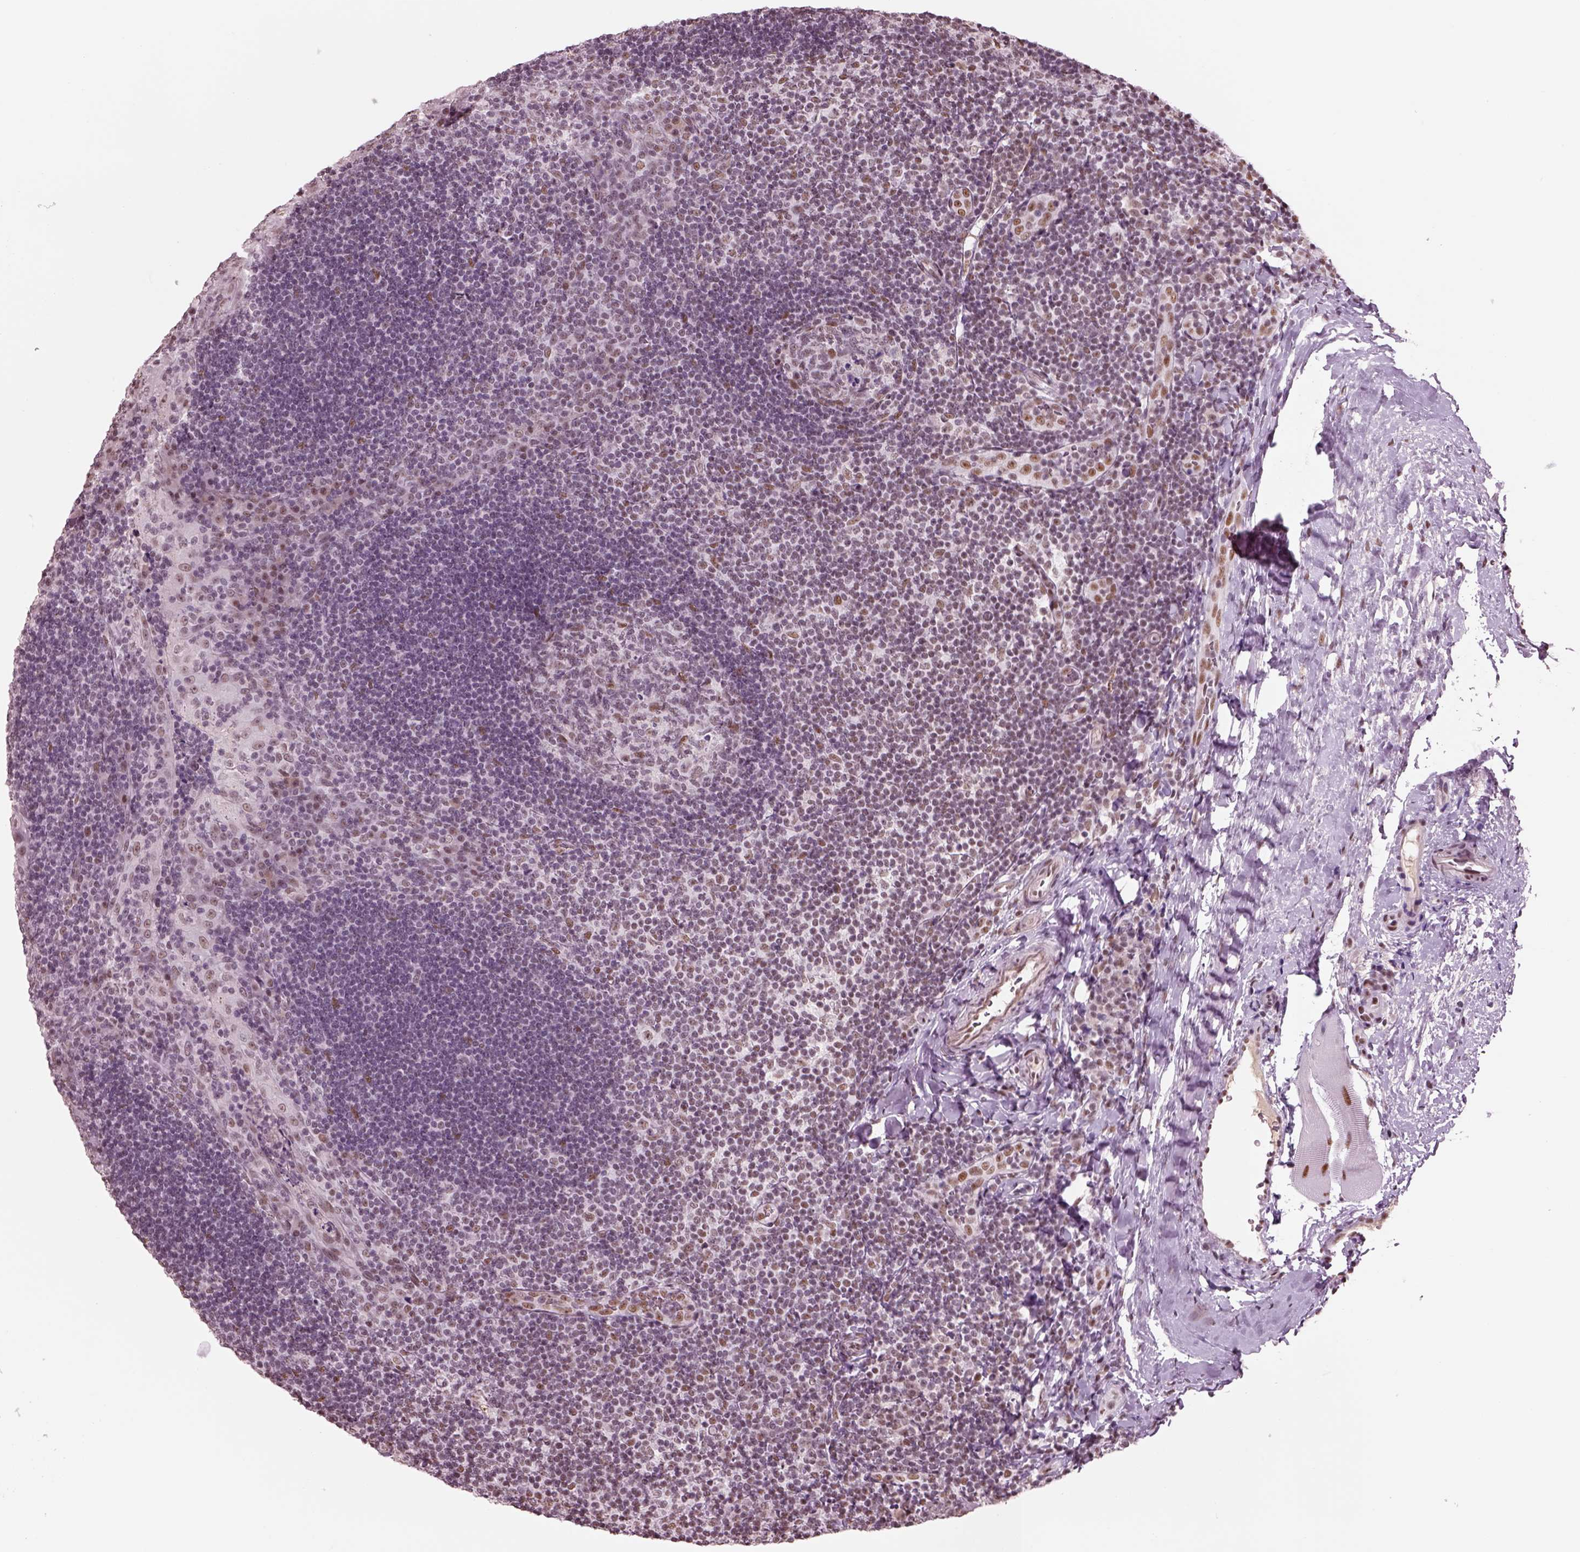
{"staining": {"intensity": "moderate", "quantity": "<25%", "location": "nuclear"}, "tissue": "tonsil", "cell_type": "Germinal center cells", "image_type": "normal", "snomed": [{"axis": "morphology", "description": "Normal tissue, NOS"}, {"axis": "topography", "description": "Tonsil"}], "caption": "This is a micrograph of IHC staining of unremarkable tonsil, which shows moderate positivity in the nuclear of germinal center cells.", "gene": "SEPHS1", "patient": {"sex": "male", "age": 17}}